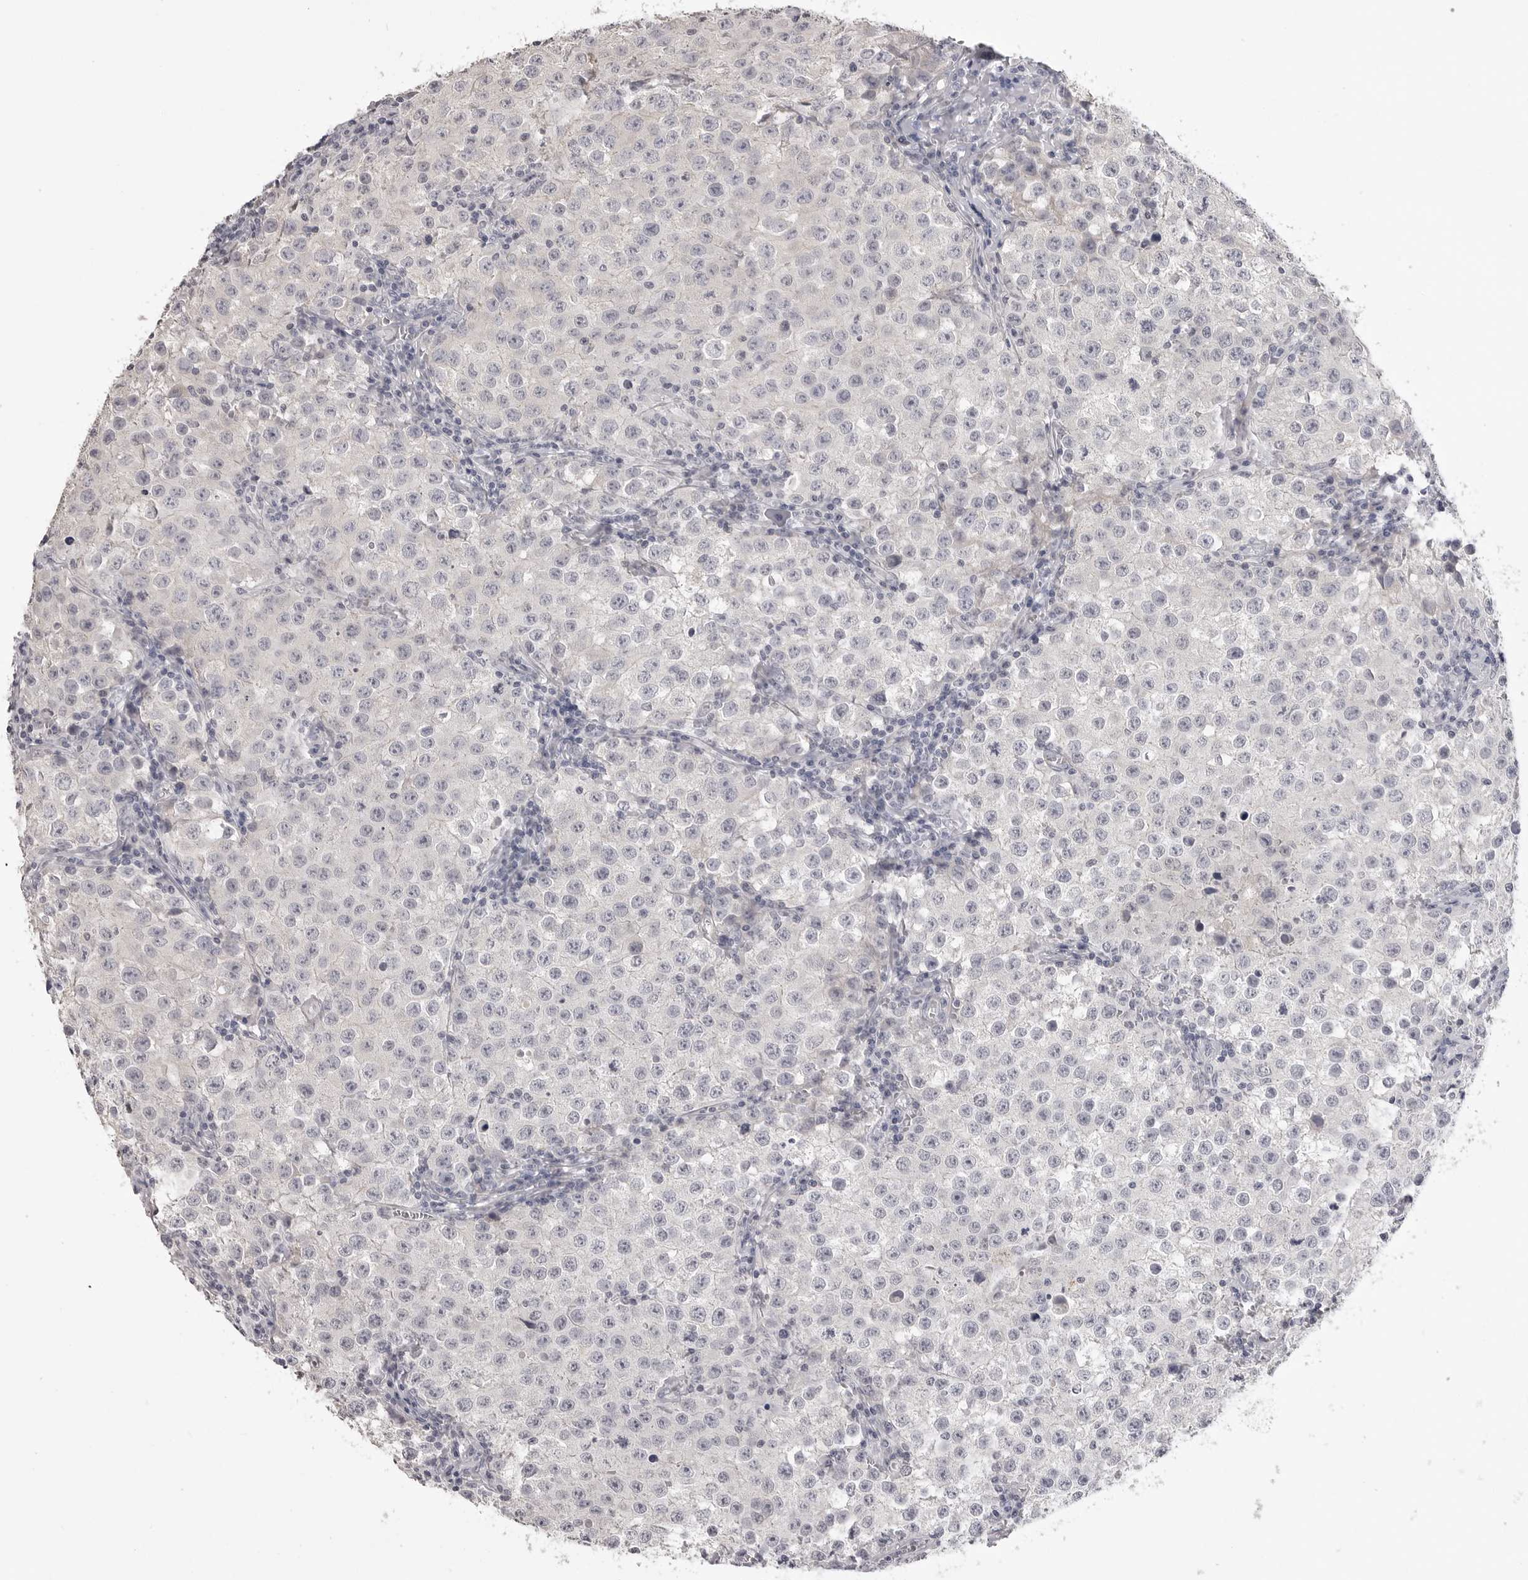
{"staining": {"intensity": "negative", "quantity": "none", "location": "none"}, "tissue": "testis cancer", "cell_type": "Tumor cells", "image_type": "cancer", "snomed": [{"axis": "morphology", "description": "Seminoma, NOS"}, {"axis": "morphology", "description": "Carcinoma, Embryonal, NOS"}, {"axis": "topography", "description": "Testis"}], "caption": "A high-resolution histopathology image shows immunohistochemistry staining of embryonal carcinoma (testis), which shows no significant expression in tumor cells.", "gene": "GPN2", "patient": {"sex": "male", "age": 43}}